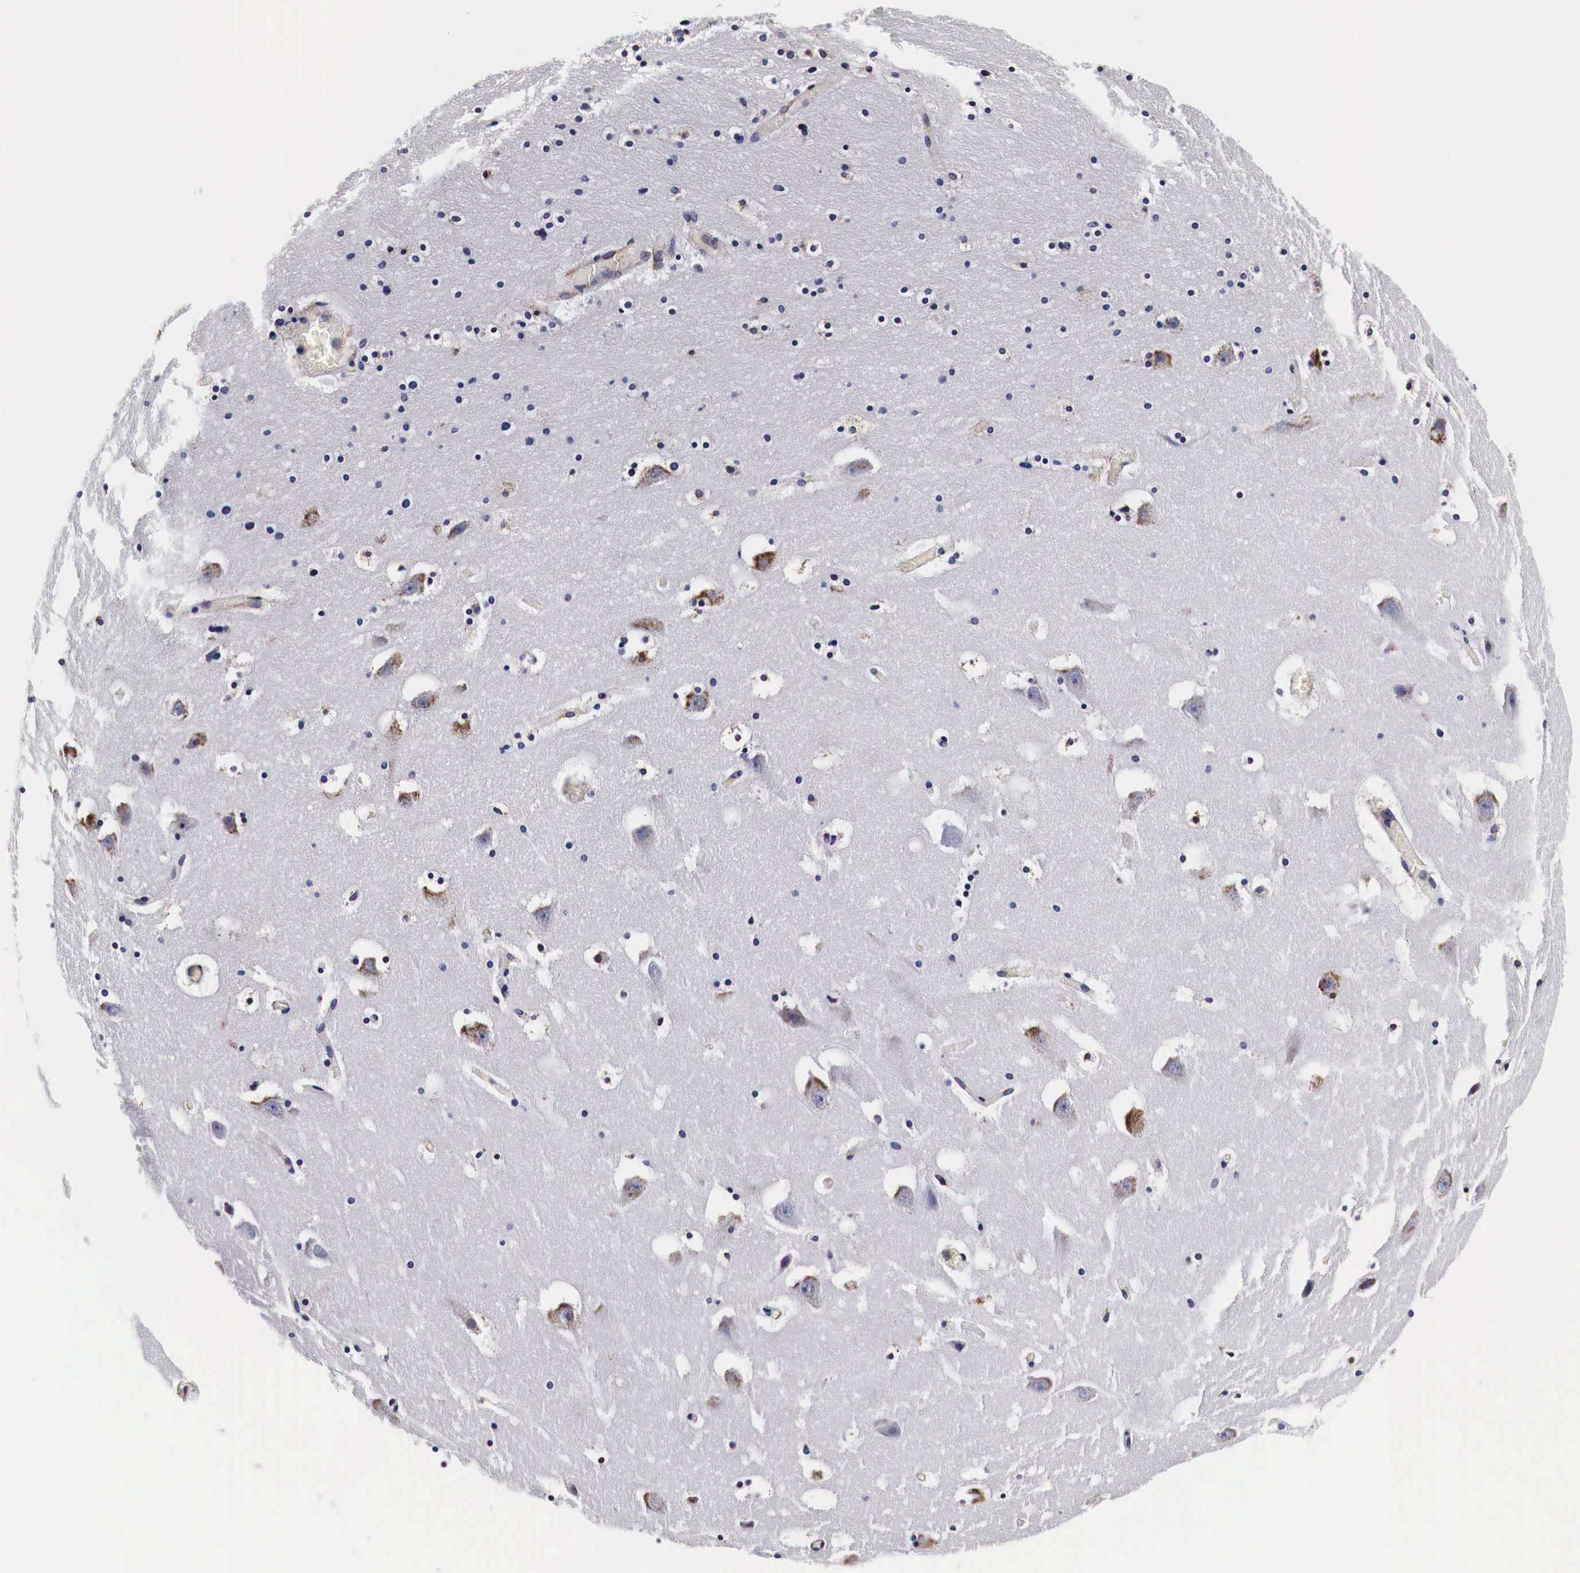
{"staining": {"intensity": "negative", "quantity": "none", "location": "none"}, "tissue": "hippocampus", "cell_type": "Glial cells", "image_type": "normal", "snomed": [{"axis": "morphology", "description": "Normal tissue, NOS"}, {"axis": "topography", "description": "Hippocampus"}], "caption": "Protein analysis of benign hippocampus displays no significant expression in glial cells.", "gene": "CKAP4", "patient": {"sex": "male", "age": 45}}